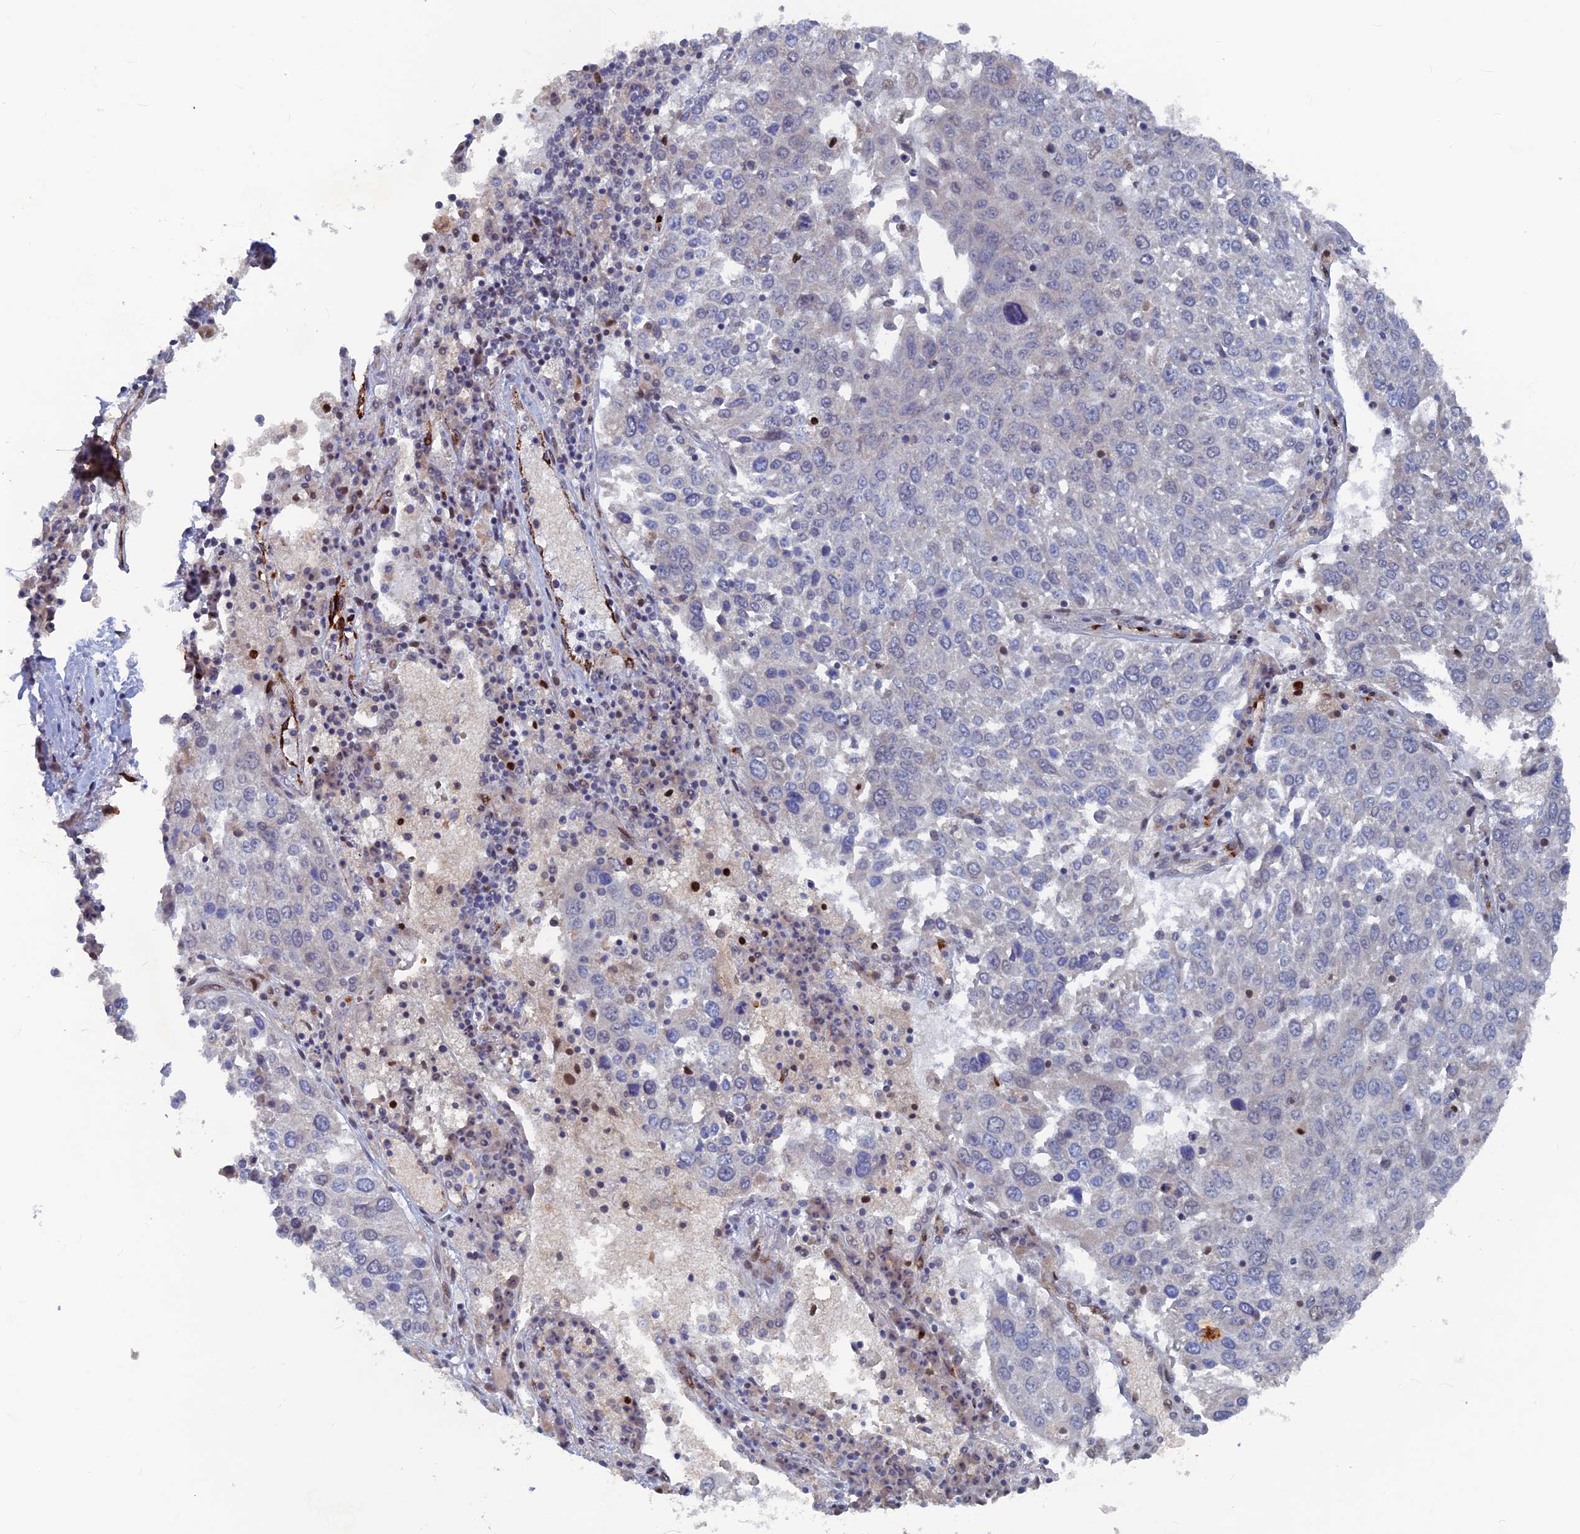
{"staining": {"intensity": "negative", "quantity": "none", "location": "none"}, "tissue": "lung cancer", "cell_type": "Tumor cells", "image_type": "cancer", "snomed": [{"axis": "morphology", "description": "Squamous cell carcinoma, NOS"}, {"axis": "topography", "description": "Lung"}], "caption": "The histopathology image reveals no staining of tumor cells in lung cancer.", "gene": "SH3D21", "patient": {"sex": "male", "age": 65}}